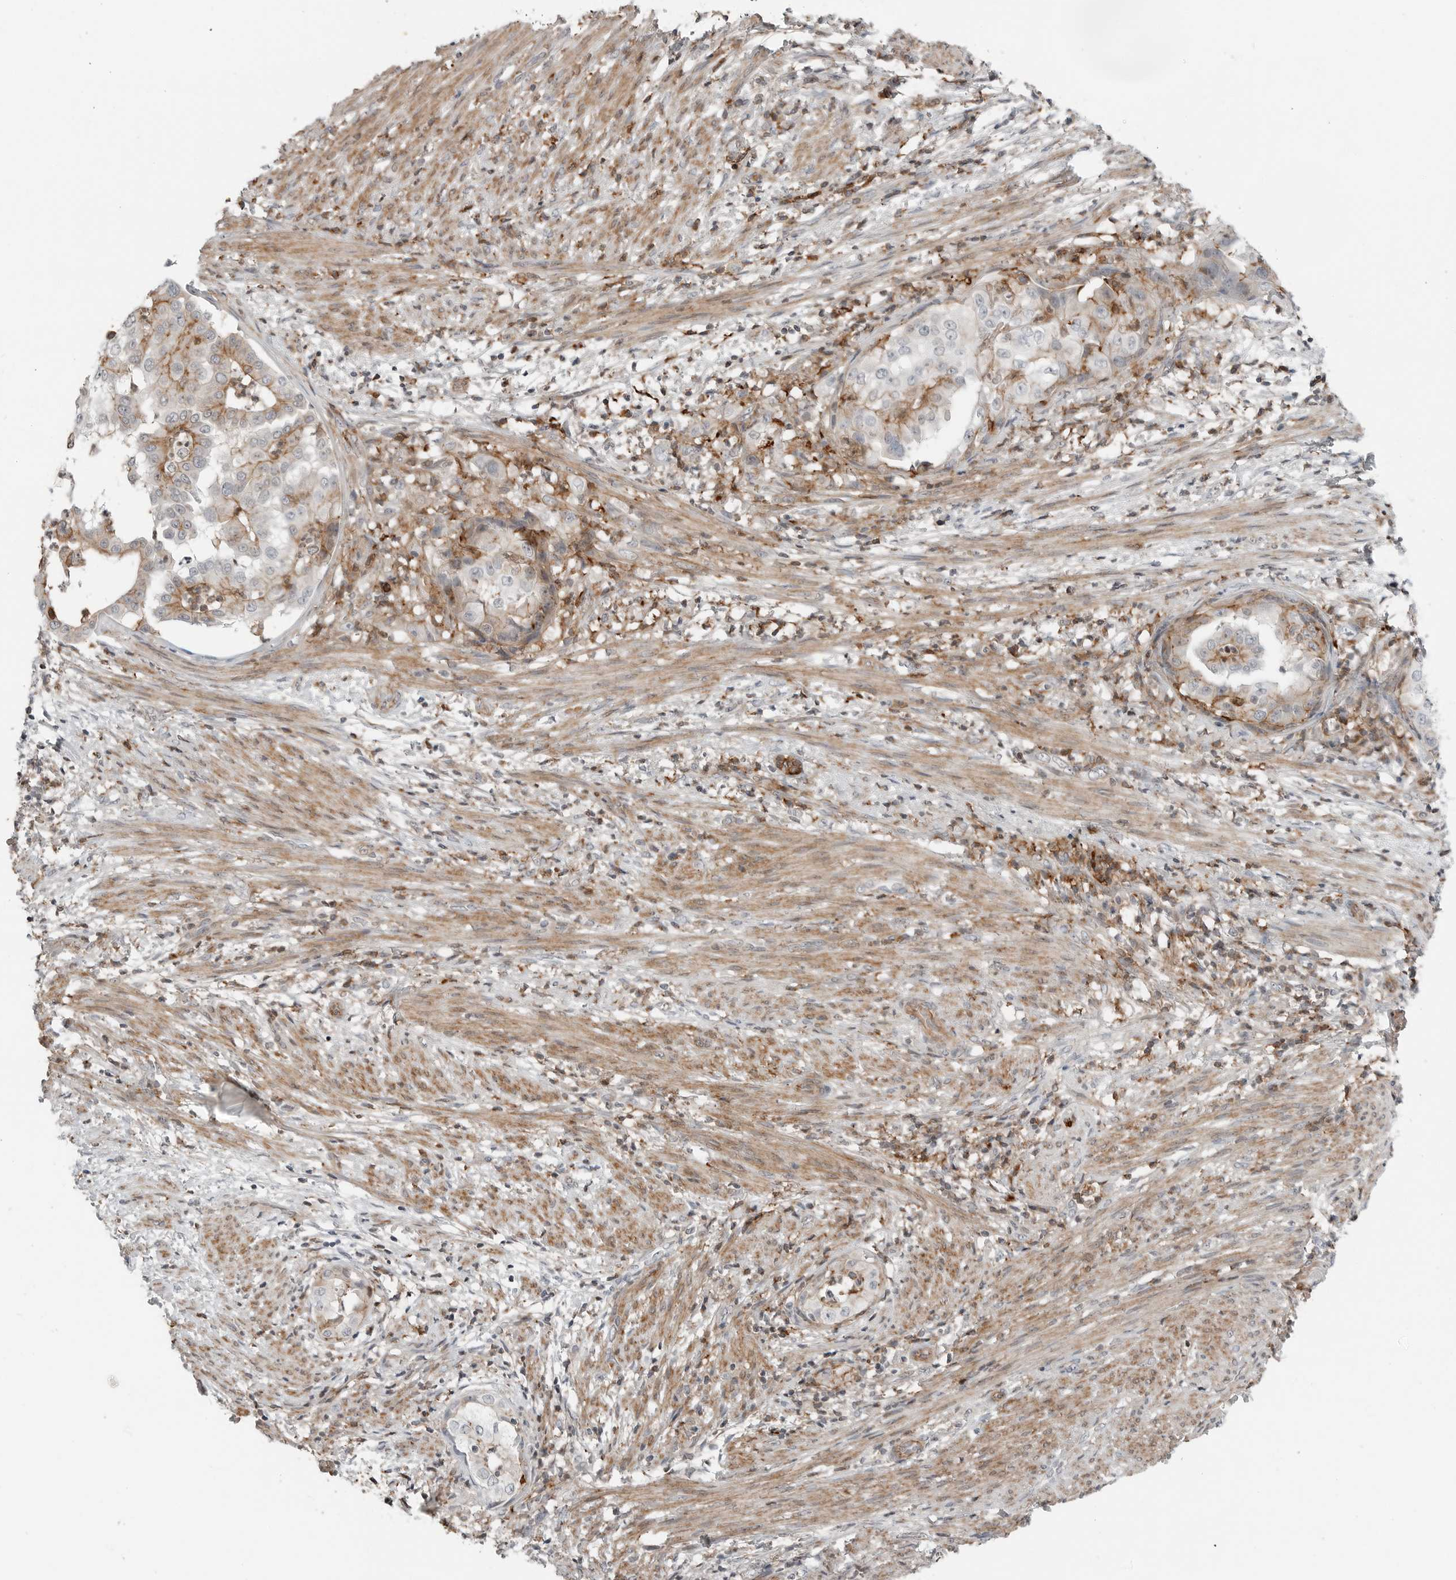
{"staining": {"intensity": "moderate", "quantity": "25%-75%", "location": "cytoplasmic/membranous"}, "tissue": "endometrial cancer", "cell_type": "Tumor cells", "image_type": "cancer", "snomed": [{"axis": "morphology", "description": "Adenocarcinoma, NOS"}, {"axis": "topography", "description": "Endometrium"}], "caption": "Endometrial cancer (adenocarcinoma) stained with a protein marker displays moderate staining in tumor cells.", "gene": "LEFTY2", "patient": {"sex": "female", "age": 85}}